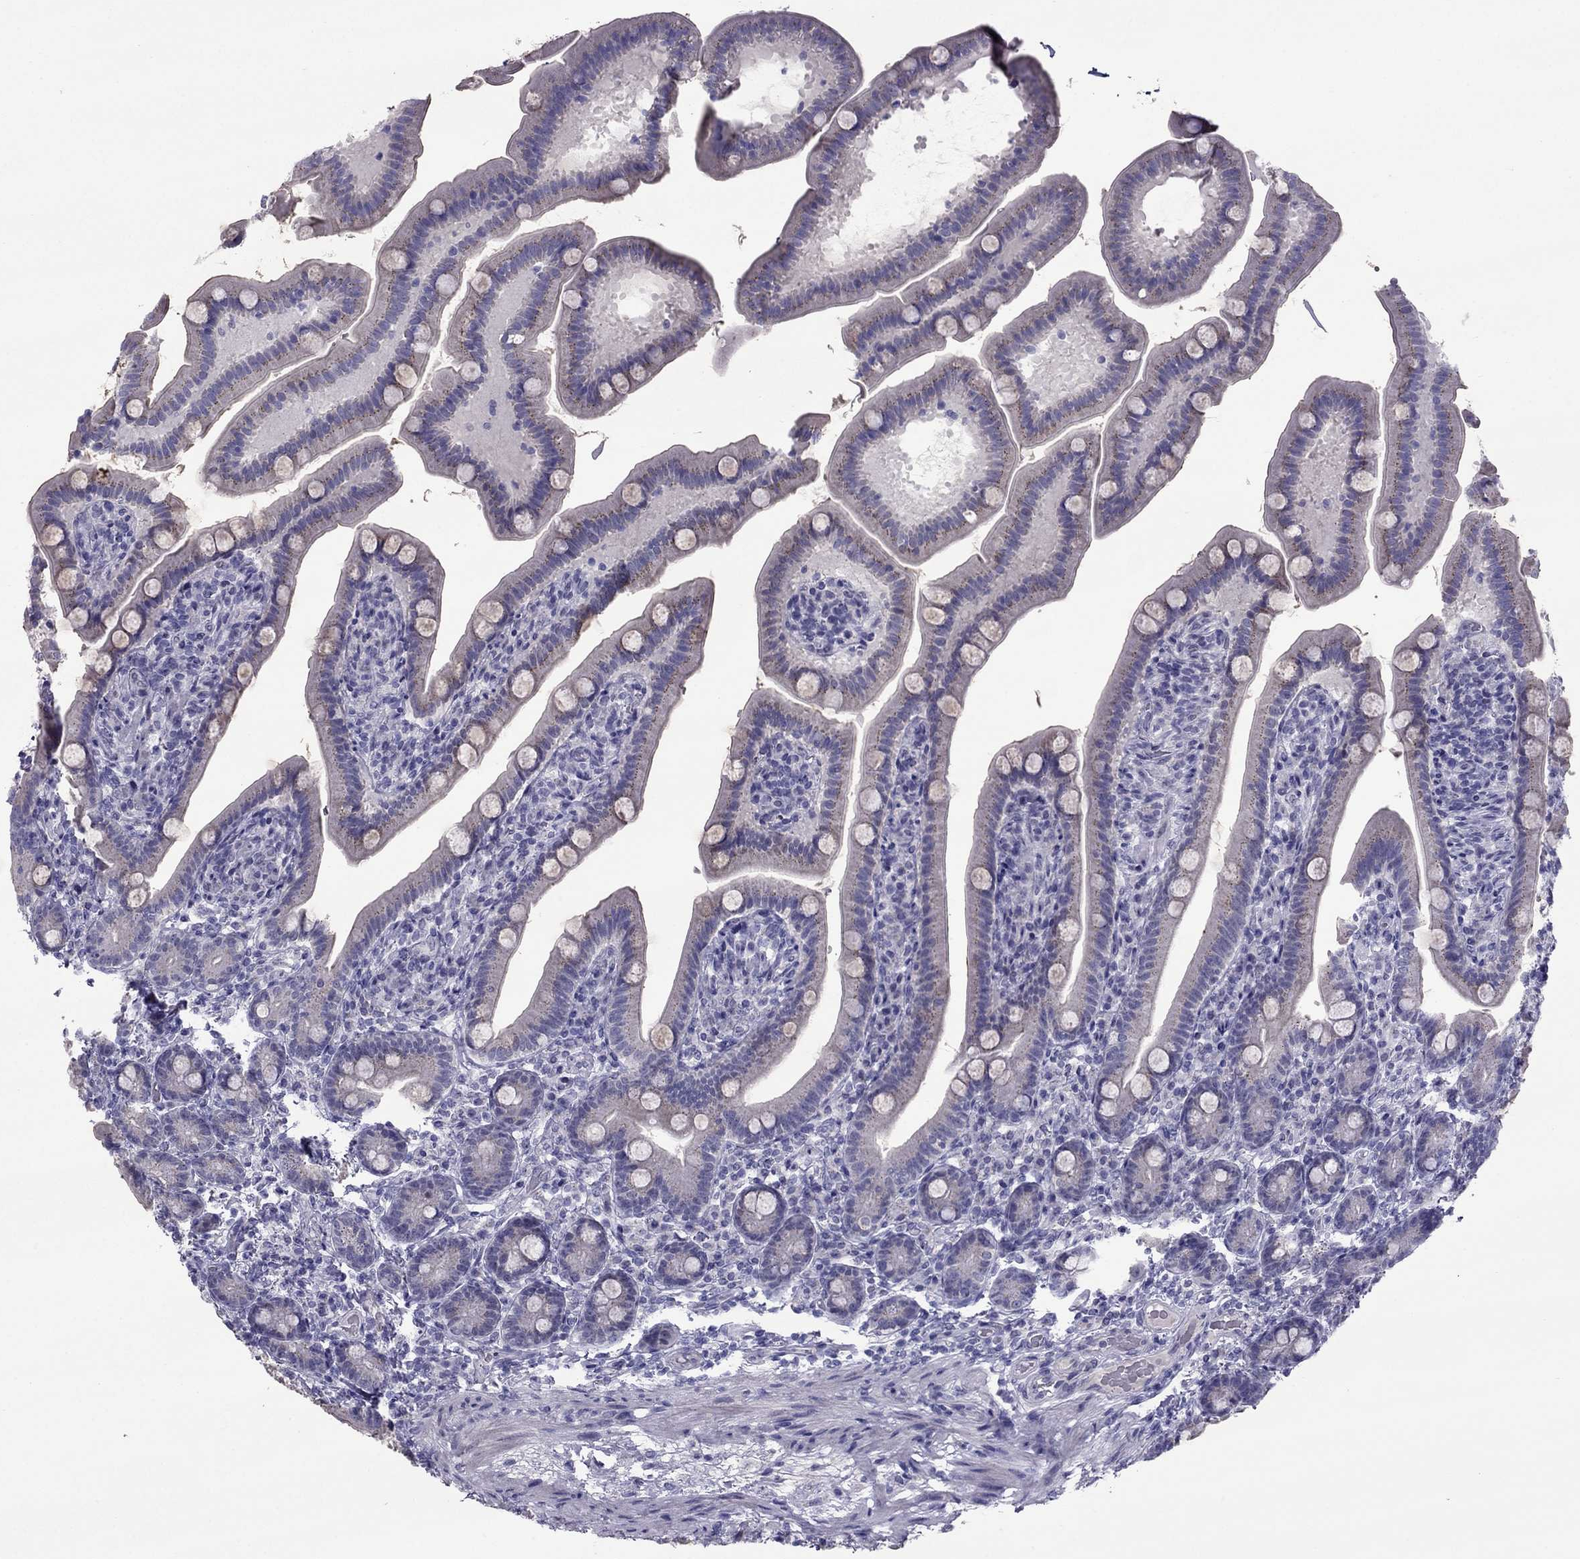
{"staining": {"intensity": "weak", "quantity": "25%-75%", "location": "cytoplasmic/membranous"}, "tissue": "small intestine", "cell_type": "Glandular cells", "image_type": "normal", "snomed": [{"axis": "morphology", "description": "Normal tissue, NOS"}, {"axis": "topography", "description": "Small intestine"}], "caption": "Immunohistochemistry (IHC) histopathology image of benign small intestine: small intestine stained using IHC displays low levels of weak protein expression localized specifically in the cytoplasmic/membranous of glandular cells, appearing as a cytoplasmic/membranous brown color.", "gene": "MYBPH", "patient": {"sex": "male", "age": 66}}